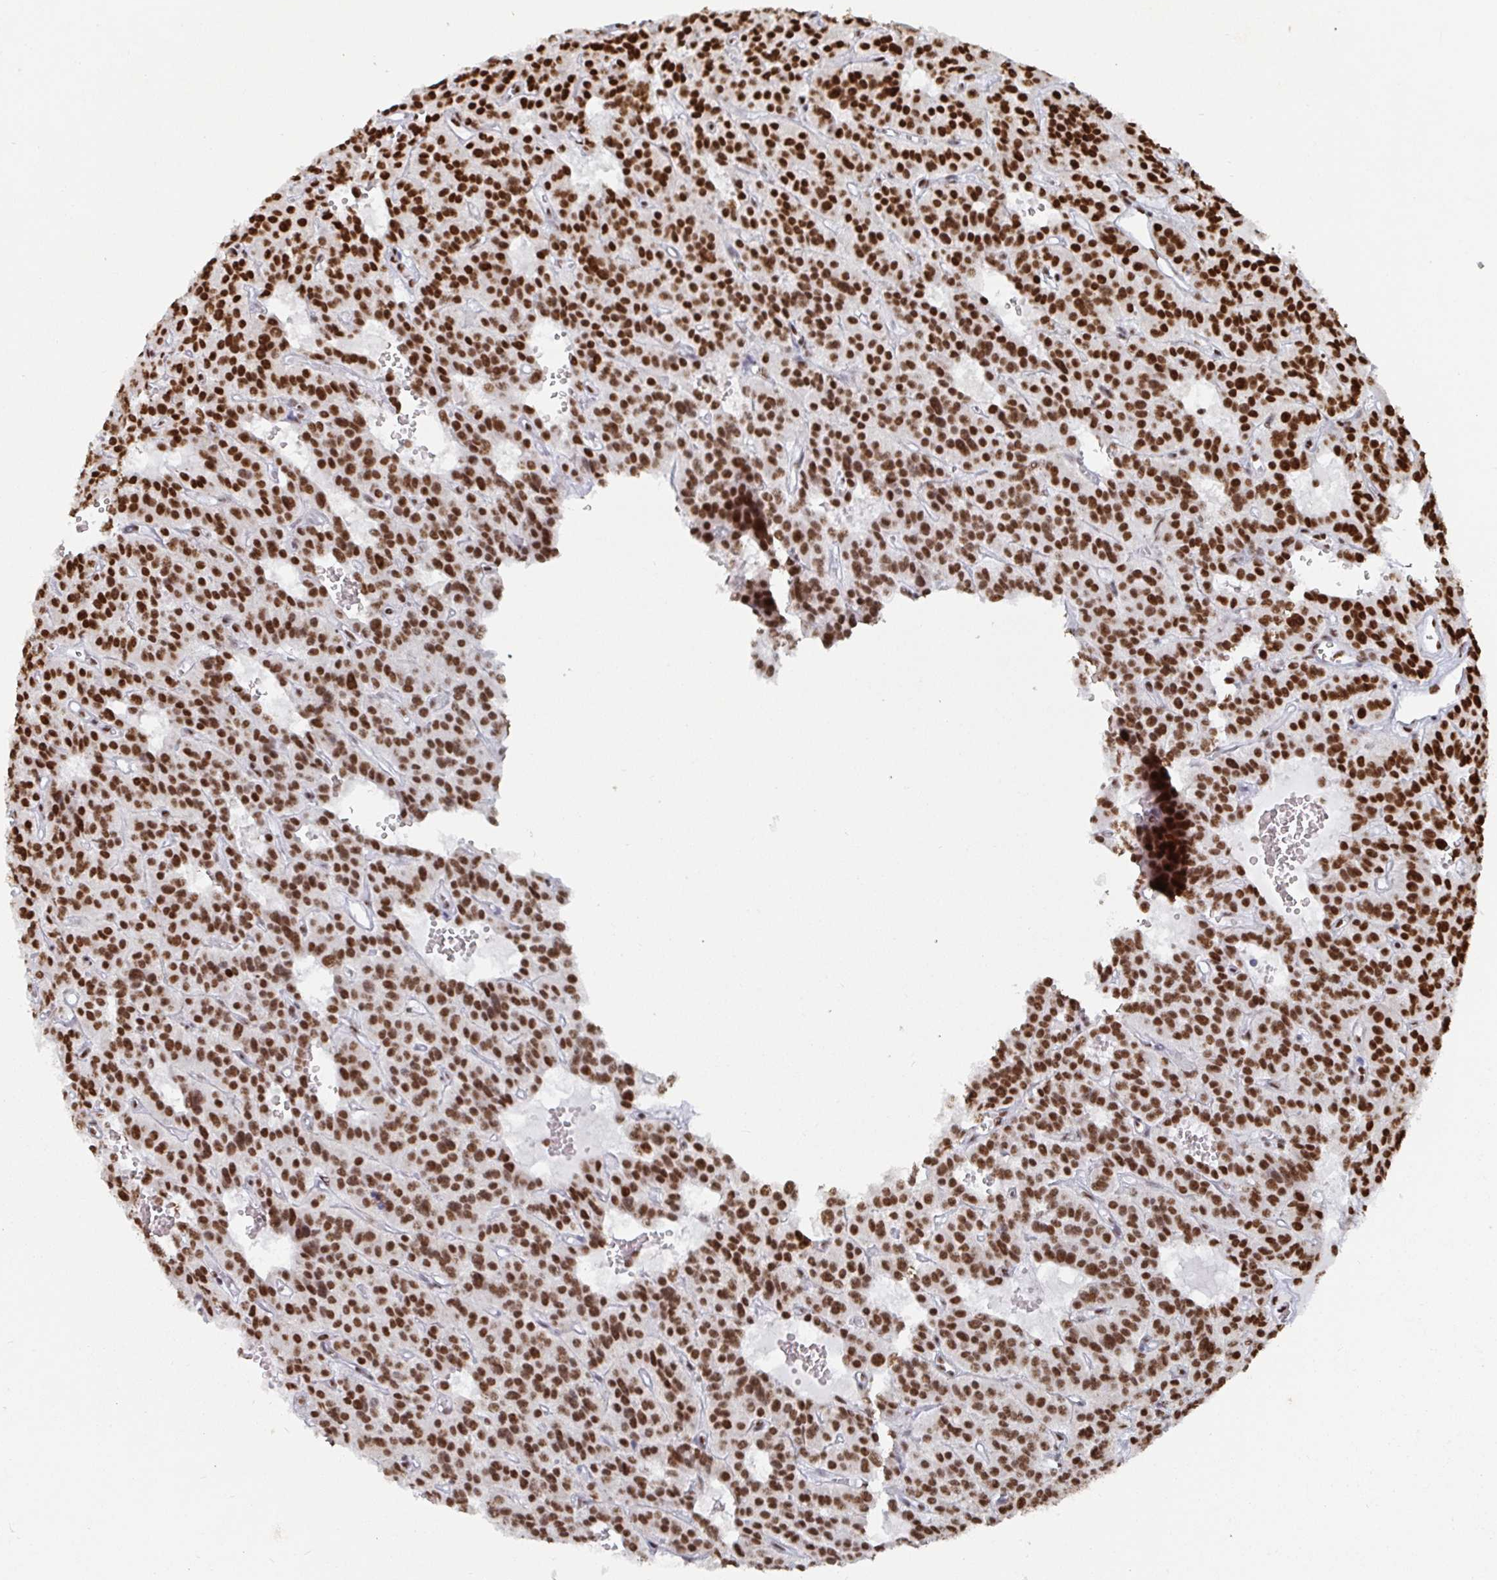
{"staining": {"intensity": "strong", "quantity": ">75%", "location": "nuclear"}, "tissue": "carcinoid", "cell_type": "Tumor cells", "image_type": "cancer", "snomed": [{"axis": "morphology", "description": "Carcinoid, malignant, NOS"}, {"axis": "topography", "description": "Lung"}], "caption": "This is a photomicrograph of IHC staining of carcinoid, which shows strong expression in the nuclear of tumor cells.", "gene": "EWSR1", "patient": {"sex": "female", "age": 71}}